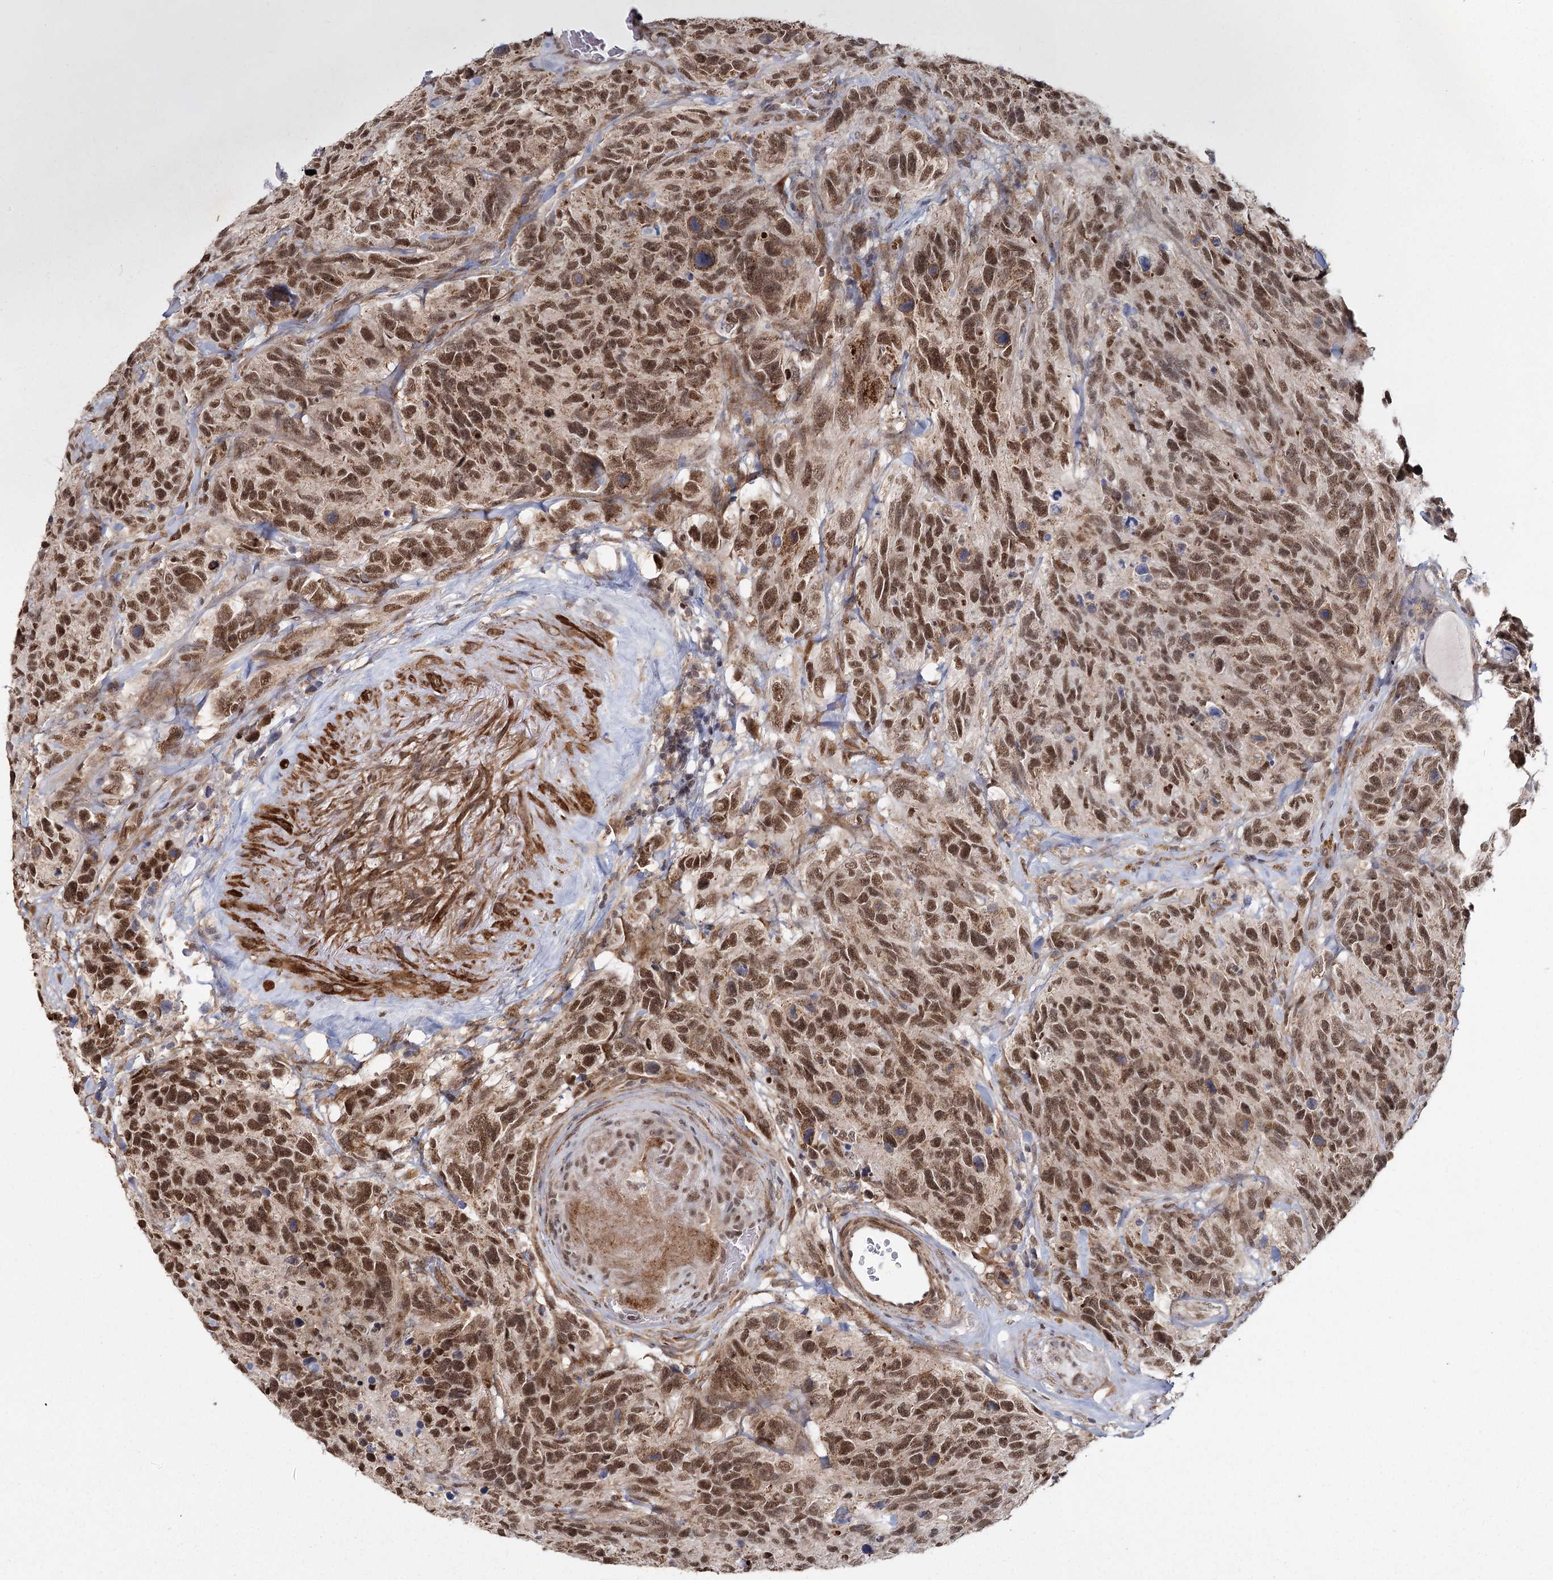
{"staining": {"intensity": "moderate", "quantity": ">75%", "location": "cytoplasmic/membranous,nuclear"}, "tissue": "glioma", "cell_type": "Tumor cells", "image_type": "cancer", "snomed": [{"axis": "morphology", "description": "Glioma, malignant, High grade"}, {"axis": "topography", "description": "Brain"}], "caption": "High-grade glioma (malignant) was stained to show a protein in brown. There is medium levels of moderate cytoplasmic/membranous and nuclear expression in about >75% of tumor cells.", "gene": "ZCCHC24", "patient": {"sex": "male", "age": 69}}